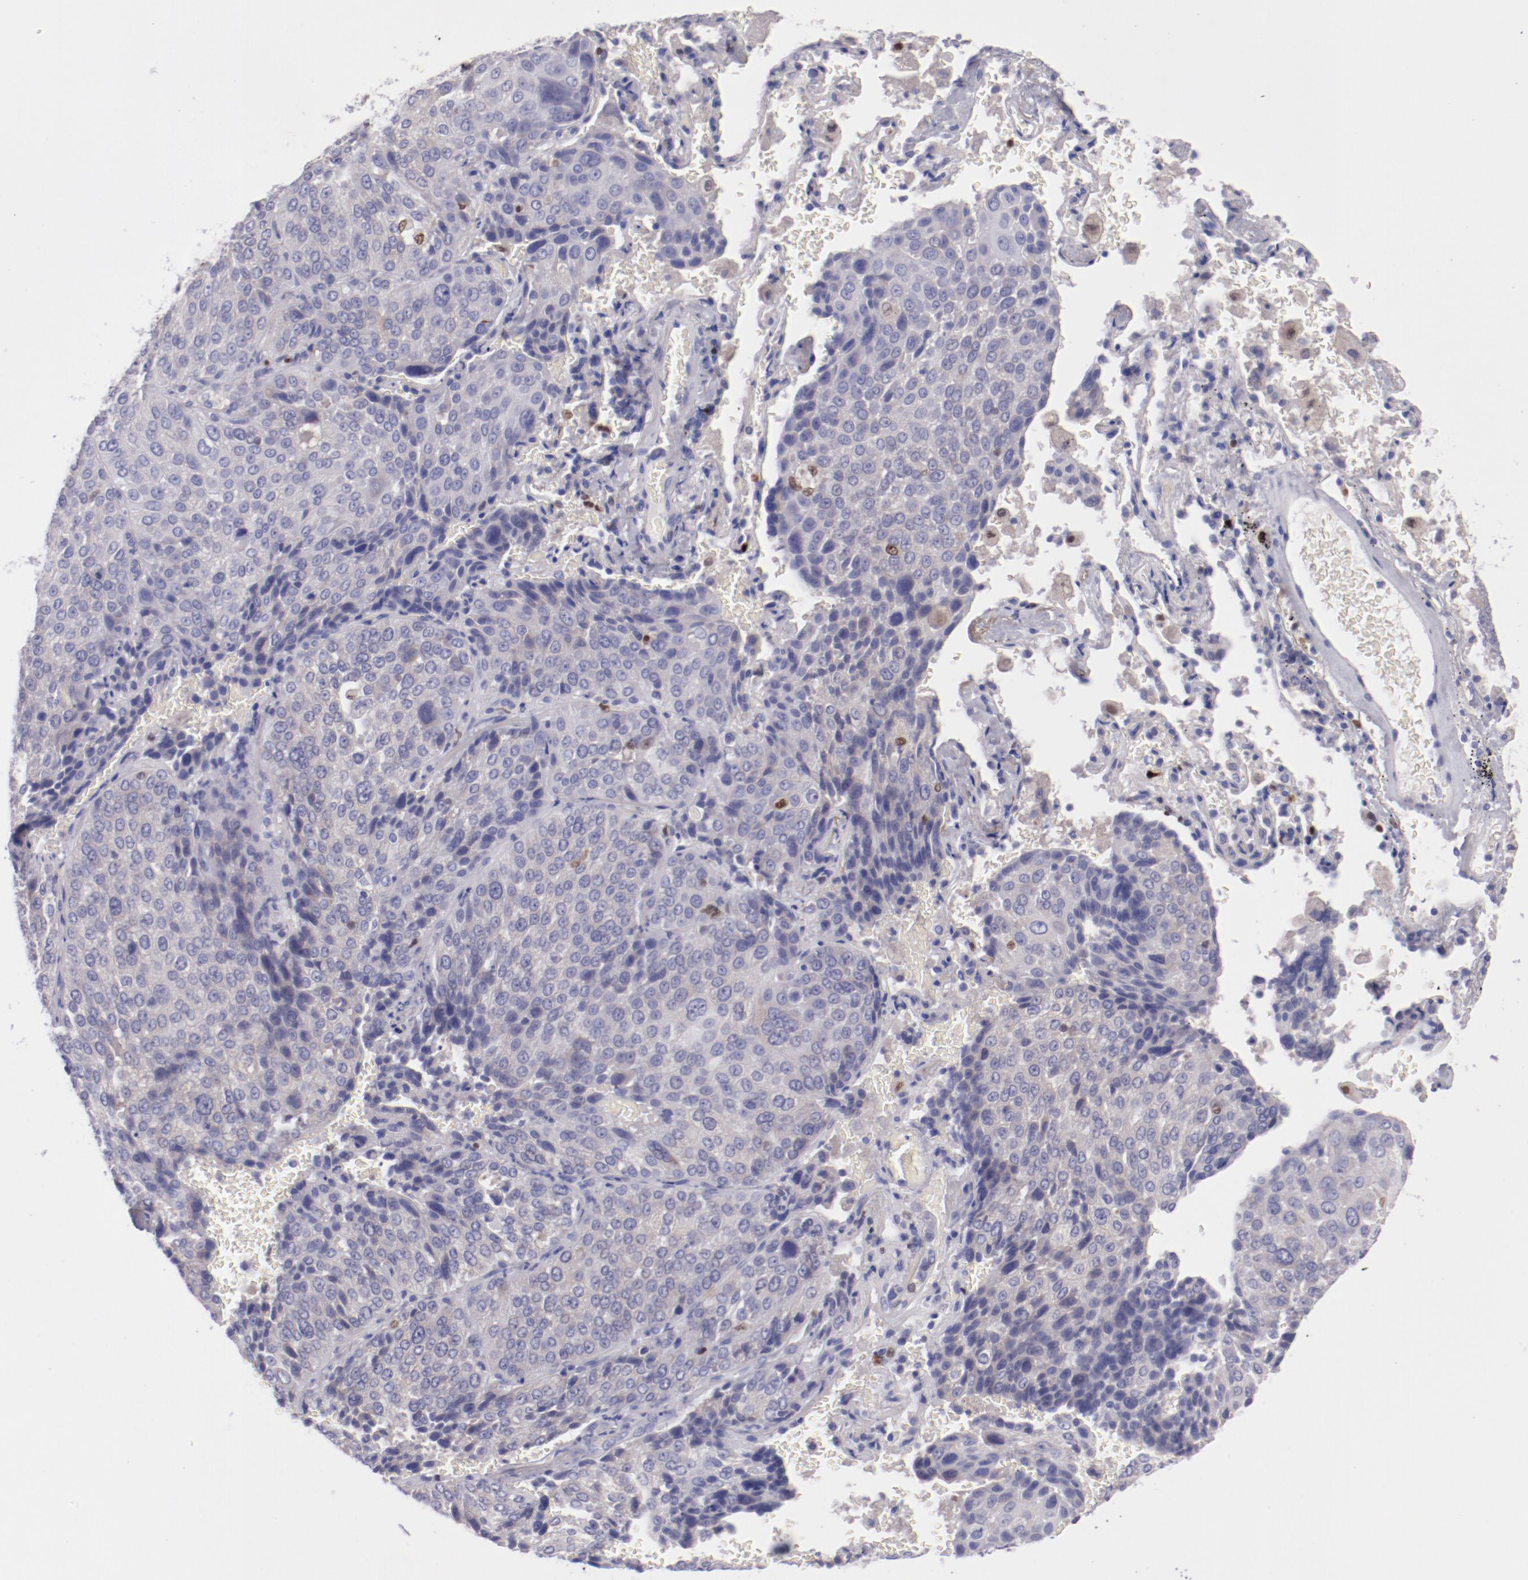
{"staining": {"intensity": "negative", "quantity": "none", "location": "none"}, "tissue": "lung cancer", "cell_type": "Tumor cells", "image_type": "cancer", "snomed": [{"axis": "morphology", "description": "Squamous cell carcinoma, NOS"}, {"axis": "topography", "description": "Lung"}], "caption": "Histopathology image shows no significant protein positivity in tumor cells of lung cancer (squamous cell carcinoma). The staining was performed using DAB (3,3'-diaminobenzidine) to visualize the protein expression in brown, while the nuclei were stained in blue with hematoxylin (Magnification: 20x).", "gene": "IRF8", "patient": {"sex": "male", "age": 54}}